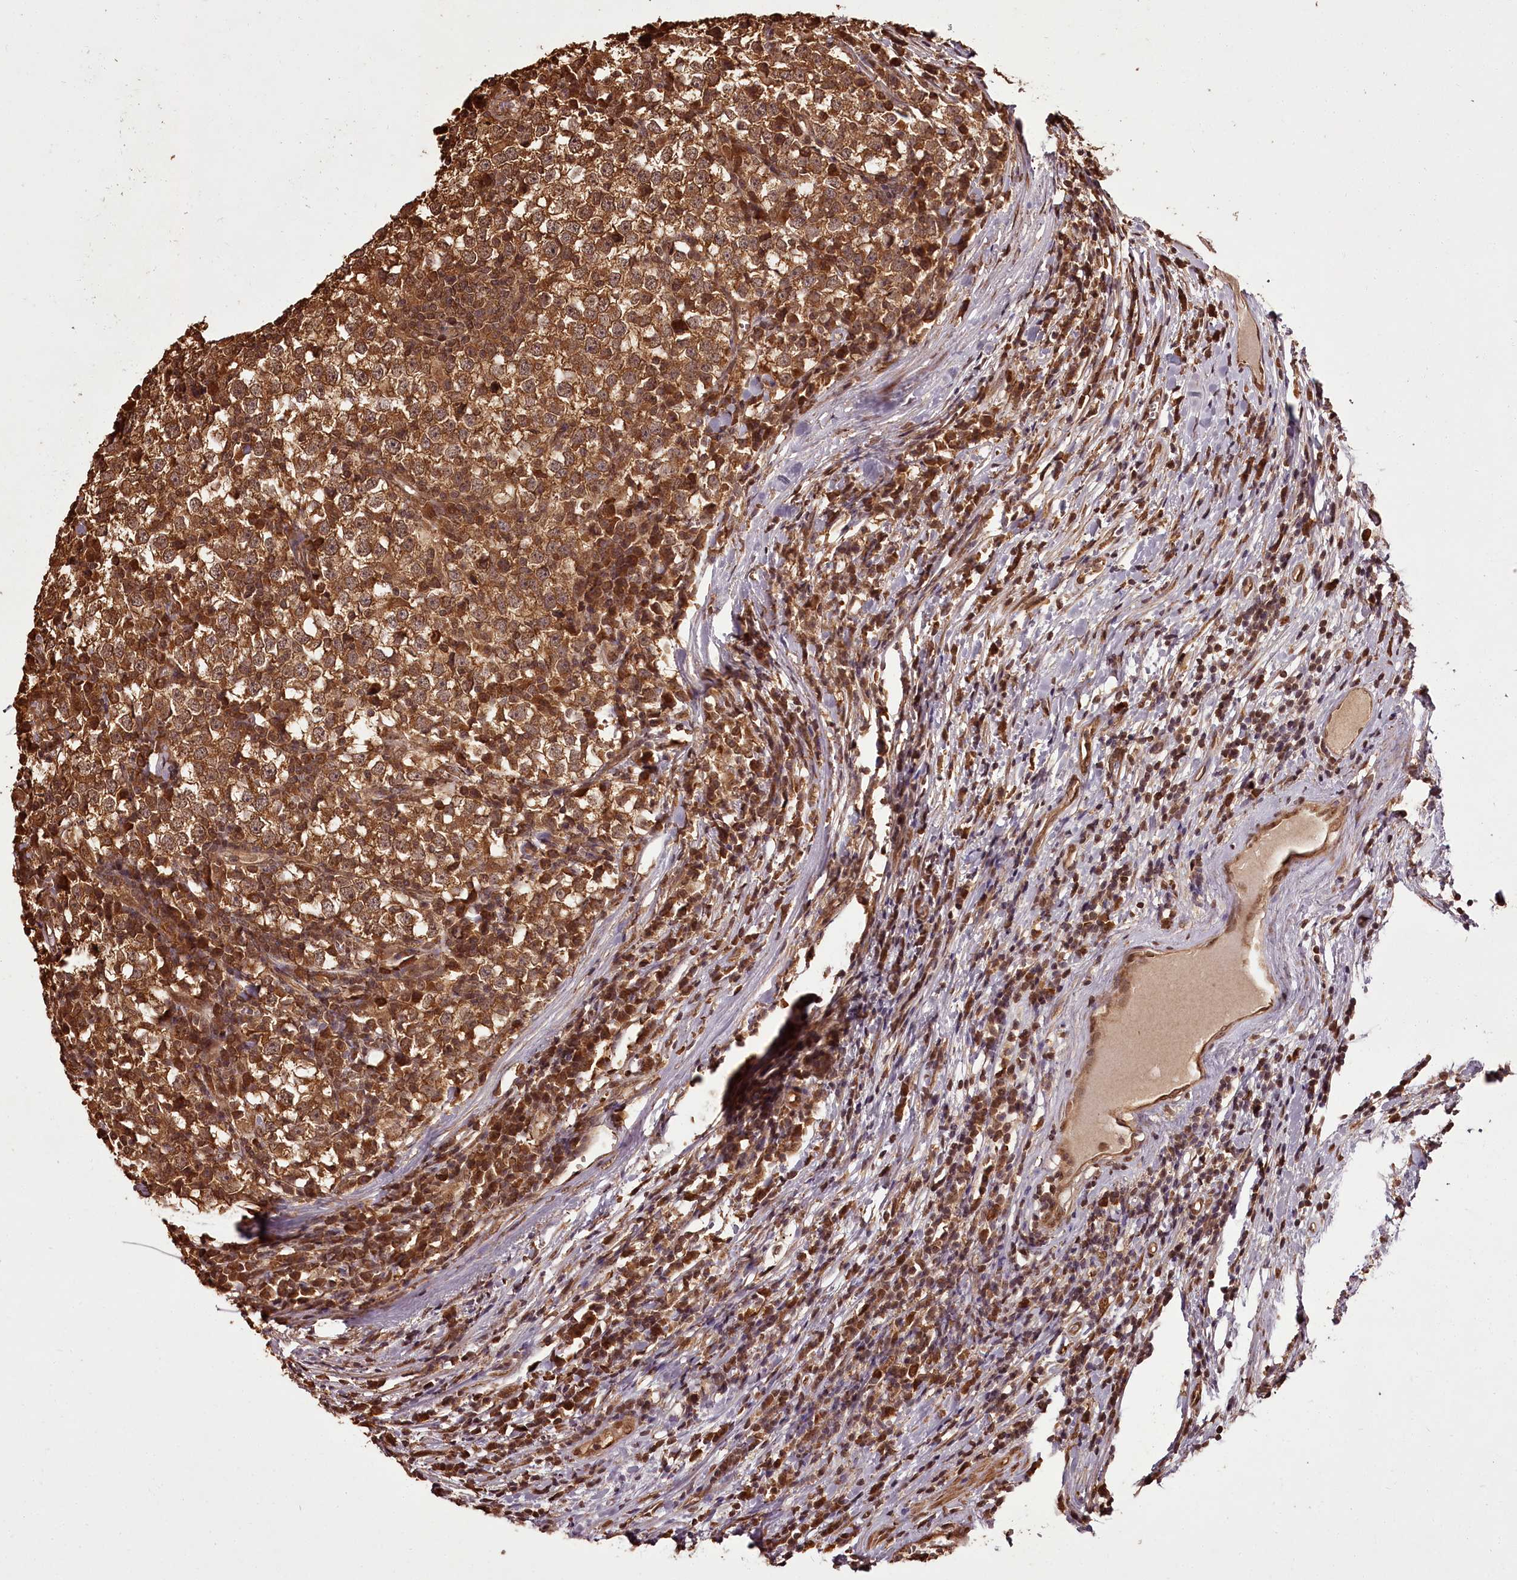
{"staining": {"intensity": "moderate", "quantity": ">75%", "location": "cytoplasmic/membranous"}, "tissue": "testis cancer", "cell_type": "Tumor cells", "image_type": "cancer", "snomed": [{"axis": "morphology", "description": "Seminoma, NOS"}, {"axis": "topography", "description": "Testis"}], "caption": "Testis cancer (seminoma) was stained to show a protein in brown. There is medium levels of moderate cytoplasmic/membranous positivity in about >75% of tumor cells.", "gene": "NPRL2", "patient": {"sex": "male", "age": 65}}